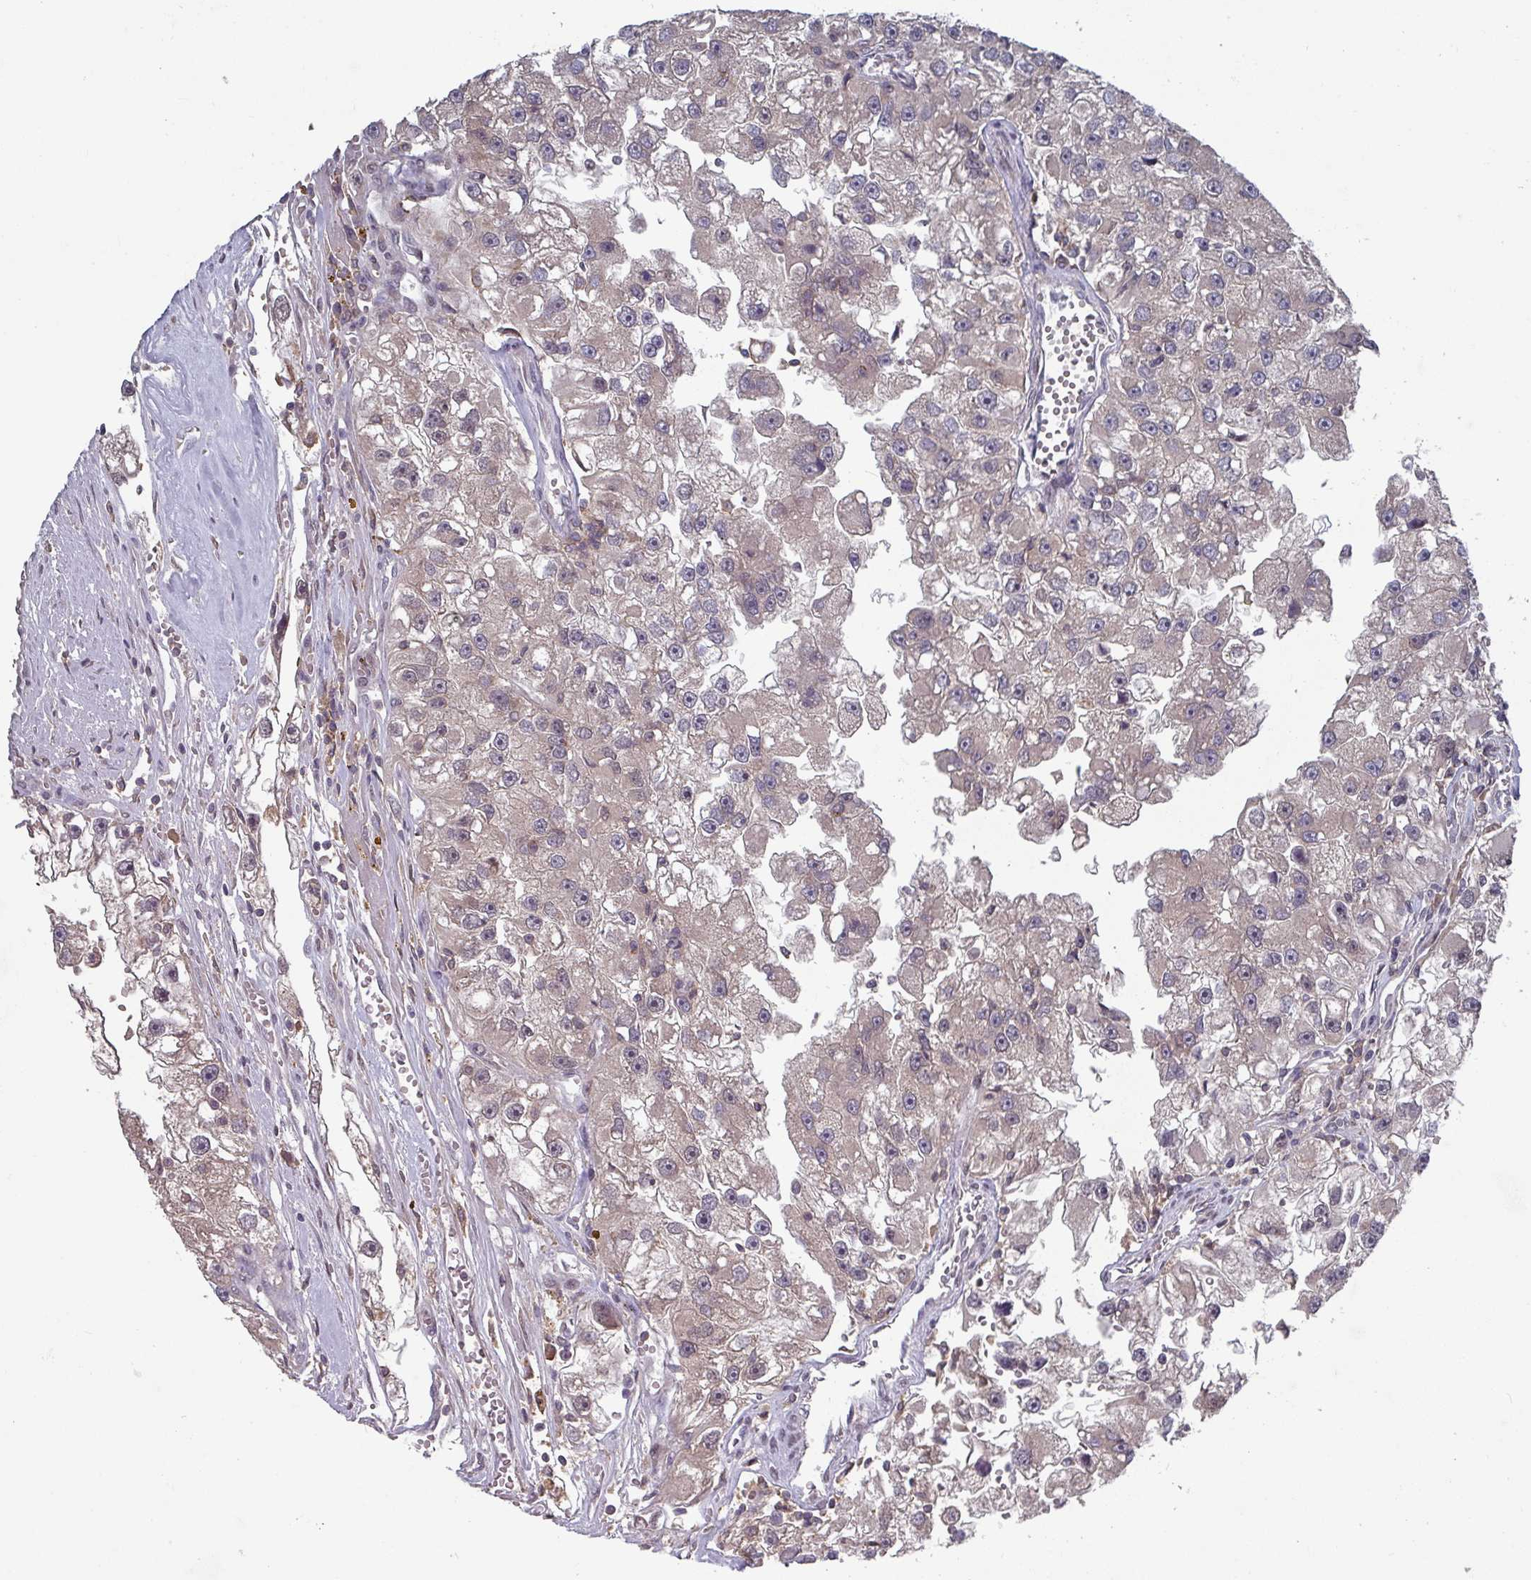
{"staining": {"intensity": "weak", "quantity": ">75%", "location": "cytoplasmic/membranous"}, "tissue": "renal cancer", "cell_type": "Tumor cells", "image_type": "cancer", "snomed": [{"axis": "morphology", "description": "Adenocarcinoma, NOS"}, {"axis": "topography", "description": "Kidney"}], "caption": "Protein expression analysis of renal cancer (adenocarcinoma) shows weak cytoplasmic/membranous positivity in approximately >75% of tumor cells. (IHC, brightfield microscopy, high magnification).", "gene": "PRRX1", "patient": {"sex": "male", "age": 63}}